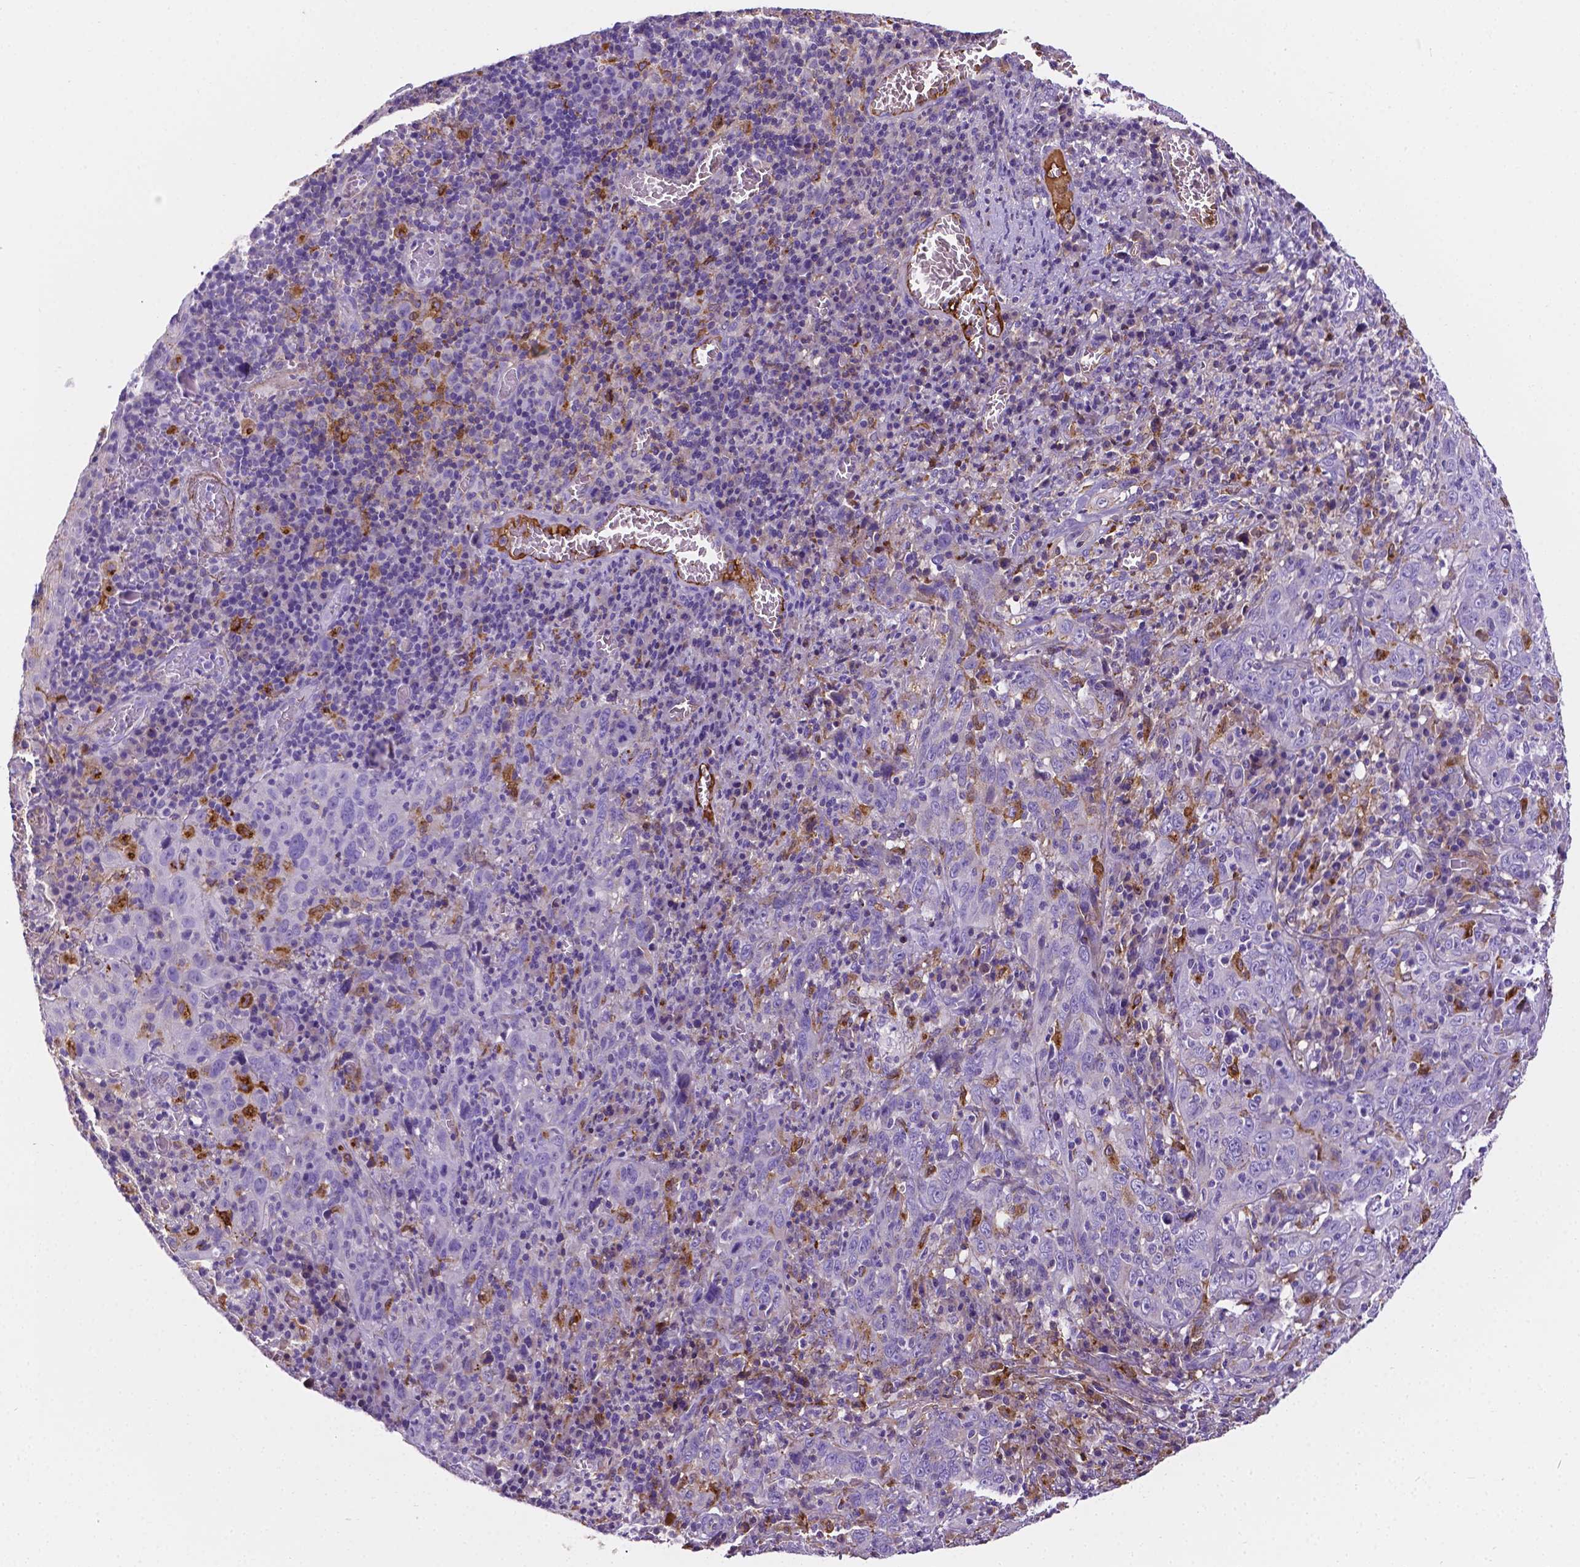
{"staining": {"intensity": "negative", "quantity": "none", "location": "none"}, "tissue": "cervical cancer", "cell_type": "Tumor cells", "image_type": "cancer", "snomed": [{"axis": "morphology", "description": "Squamous cell carcinoma, NOS"}, {"axis": "topography", "description": "Cervix"}], "caption": "Tumor cells are negative for brown protein staining in cervical cancer. Brightfield microscopy of immunohistochemistry stained with DAB (3,3'-diaminobenzidine) (brown) and hematoxylin (blue), captured at high magnification.", "gene": "APOE", "patient": {"sex": "female", "age": 46}}